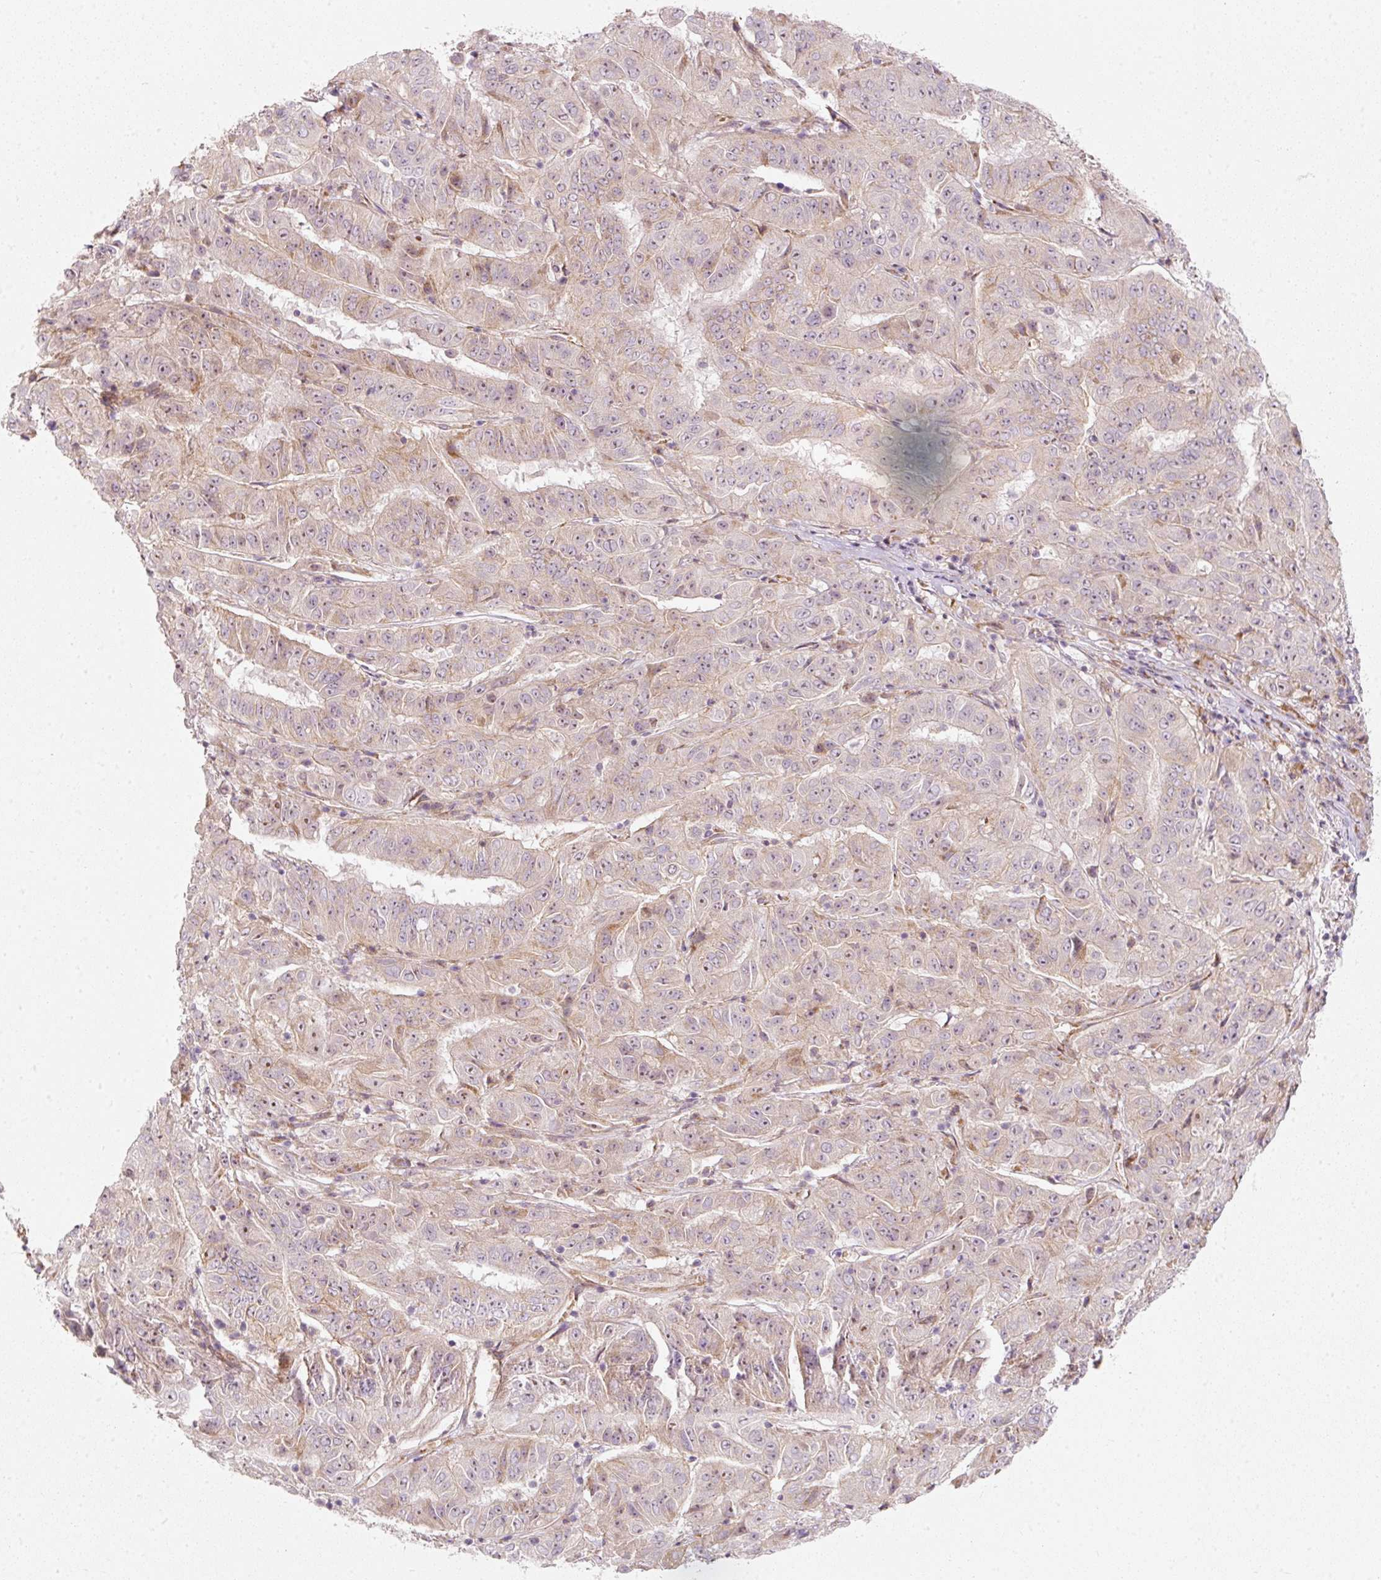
{"staining": {"intensity": "negative", "quantity": "none", "location": "none"}, "tissue": "pancreatic cancer", "cell_type": "Tumor cells", "image_type": "cancer", "snomed": [{"axis": "morphology", "description": "Adenocarcinoma, NOS"}, {"axis": "topography", "description": "Pancreas"}], "caption": "Immunohistochemistry histopathology image of neoplastic tissue: human adenocarcinoma (pancreatic) stained with DAB demonstrates no significant protein positivity in tumor cells.", "gene": "KCNQ1", "patient": {"sex": "male", "age": 63}}